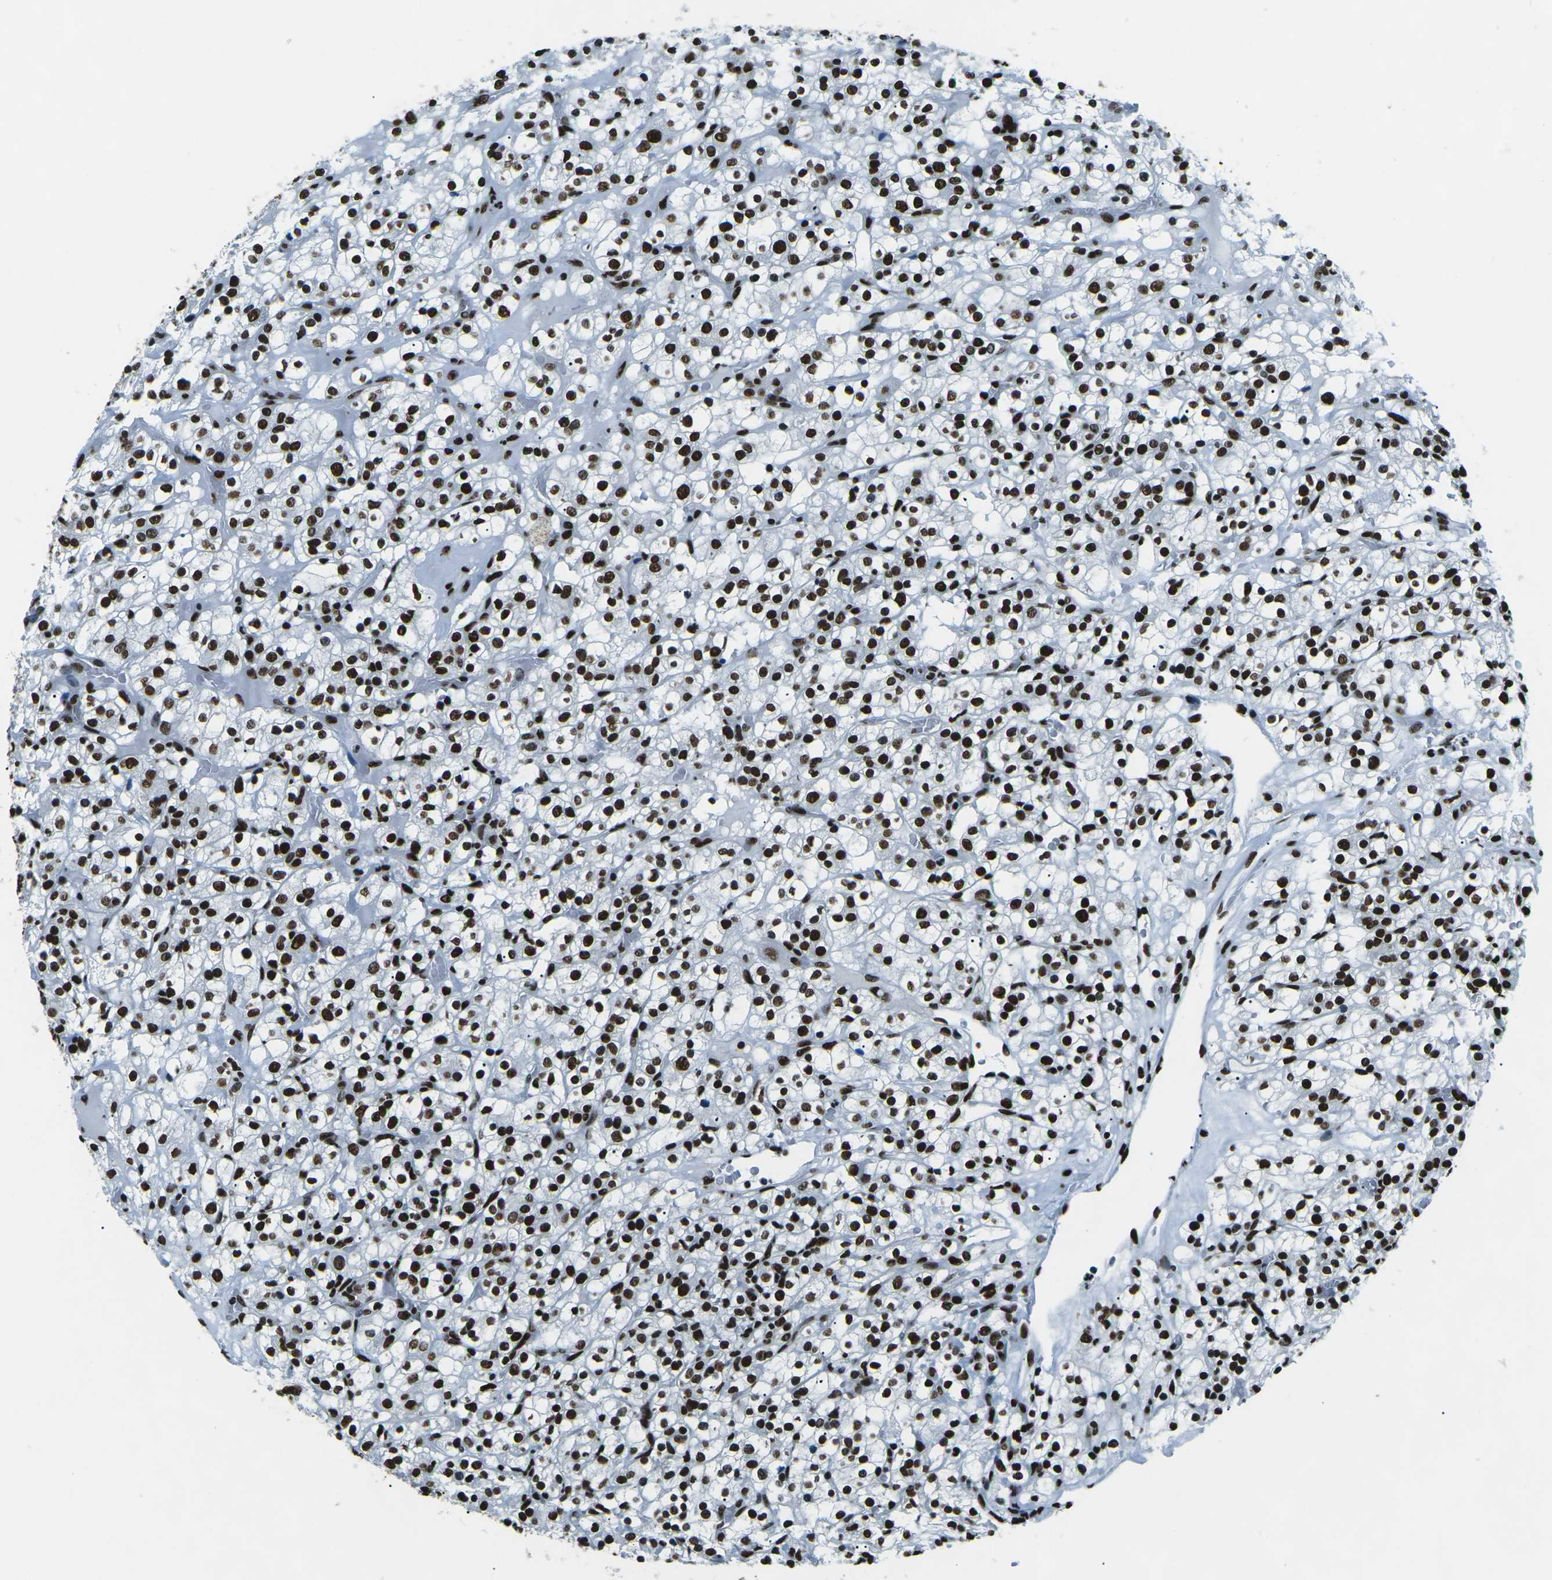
{"staining": {"intensity": "strong", "quantity": ">75%", "location": "nuclear"}, "tissue": "renal cancer", "cell_type": "Tumor cells", "image_type": "cancer", "snomed": [{"axis": "morphology", "description": "Normal tissue, NOS"}, {"axis": "morphology", "description": "Adenocarcinoma, NOS"}, {"axis": "topography", "description": "Kidney"}], "caption": "Brown immunohistochemical staining in human renal cancer (adenocarcinoma) exhibits strong nuclear positivity in about >75% of tumor cells.", "gene": "HNRNPL", "patient": {"sex": "female", "age": 72}}